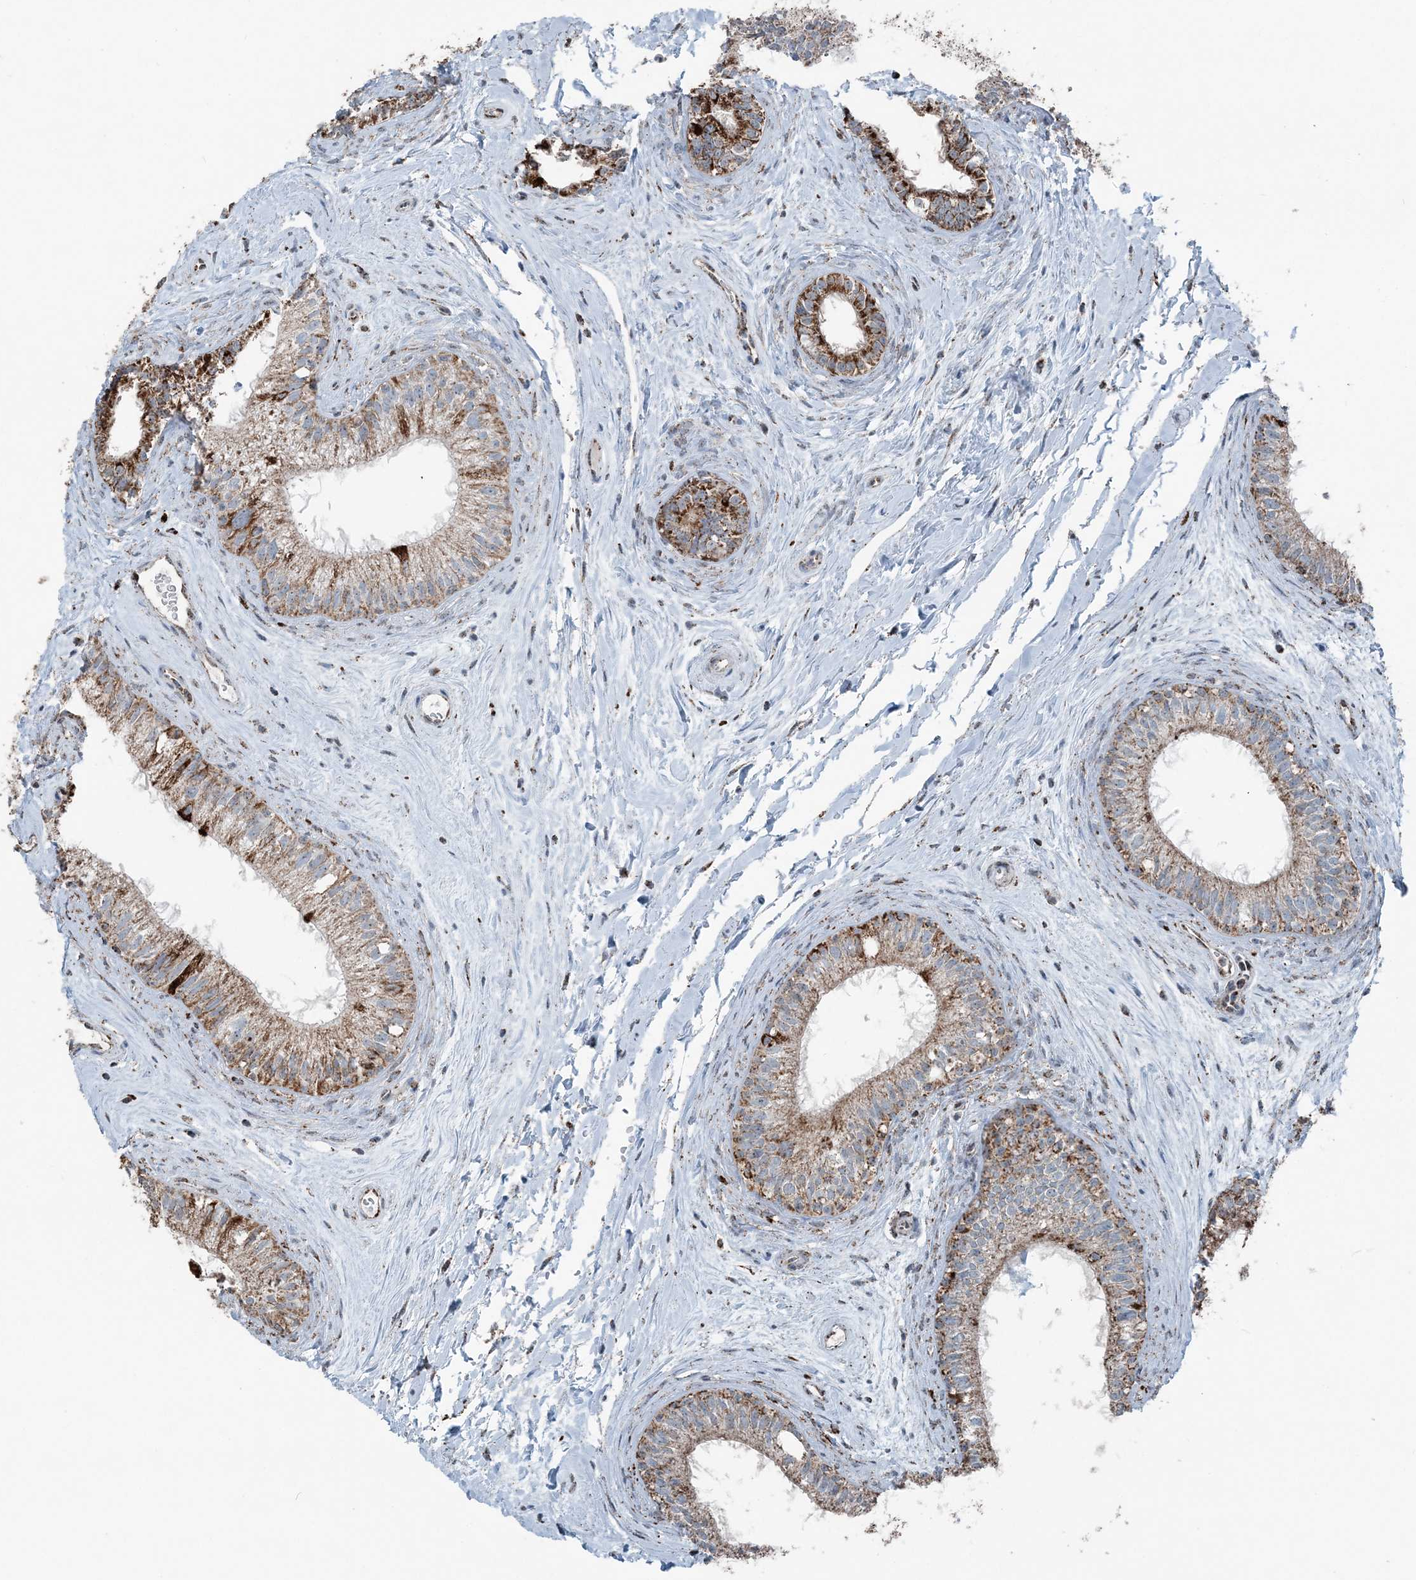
{"staining": {"intensity": "strong", "quantity": "25%-75%", "location": "cytoplasmic/membranous"}, "tissue": "epididymis", "cell_type": "Glandular cells", "image_type": "normal", "snomed": [{"axis": "morphology", "description": "Normal tissue, NOS"}, {"axis": "topography", "description": "Epididymis"}], "caption": "This histopathology image reveals benign epididymis stained with IHC to label a protein in brown. The cytoplasmic/membranous of glandular cells show strong positivity for the protein. Nuclei are counter-stained blue.", "gene": "SUCLG1", "patient": {"sex": "male", "age": 71}}